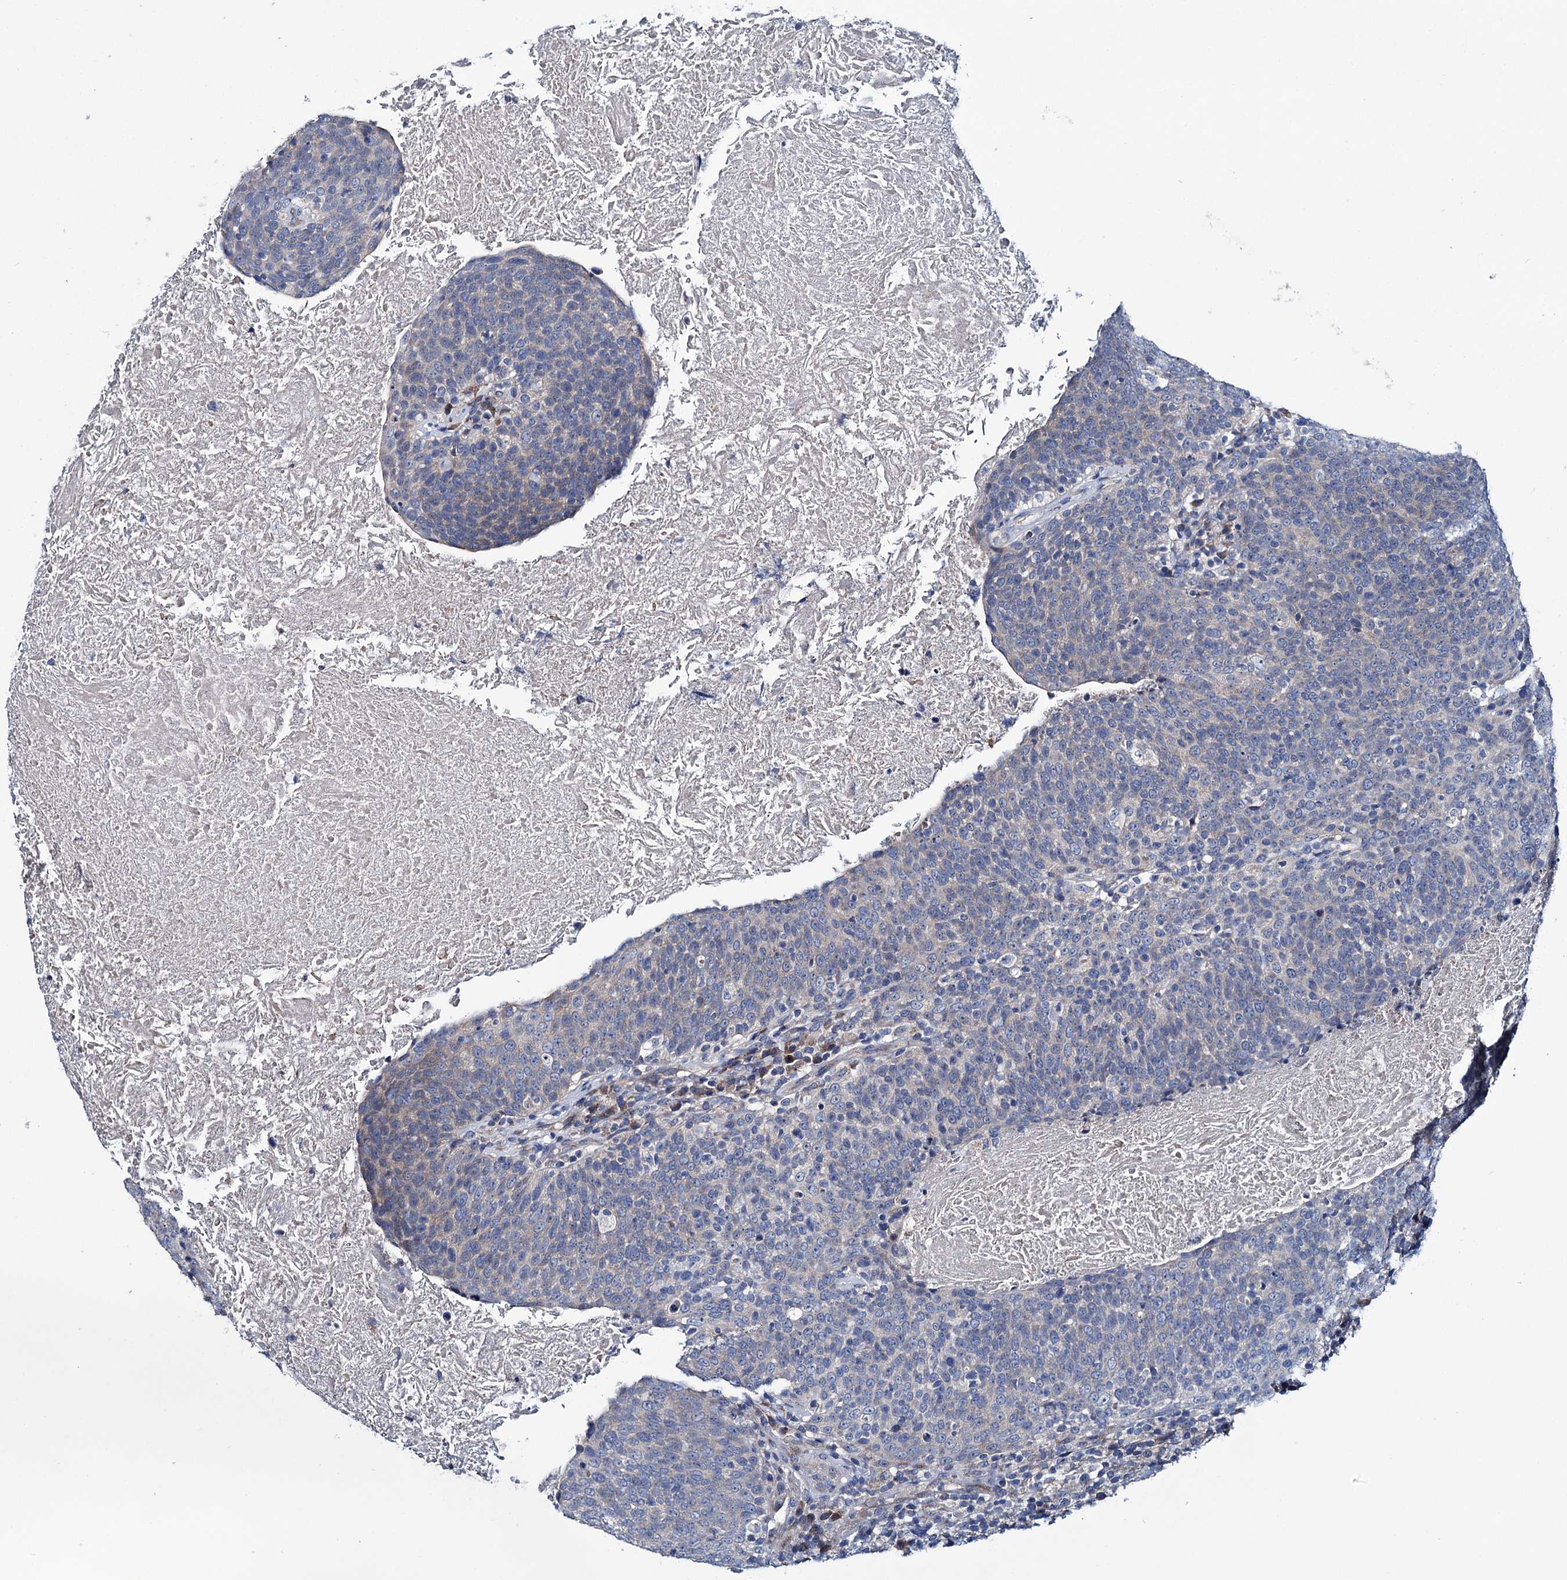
{"staining": {"intensity": "negative", "quantity": "none", "location": "none"}, "tissue": "head and neck cancer", "cell_type": "Tumor cells", "image_type": "cancer", "snomed": [{"axis": "morphology", "description": "Squamous cell carcinoma, NOS"}, {"axis": "morphology", "description": "Squamous cell carcinoma, metastatic, NOS"}, {"axis": "topography", "description": "Lymph node"}, {"axis": "topography", "description": "Head-Neck"}], "caption": "A high-resolution micrograph shows immunohistochemistry staining of squamous cell carcinoma (head and neck), which exhibits no significant positivity in tumor cells. (DAB IHC visualized using brightfield microscopy, high magnification).", "gene": "EYA4", "patient": {"sex": "male", "age": 62}}